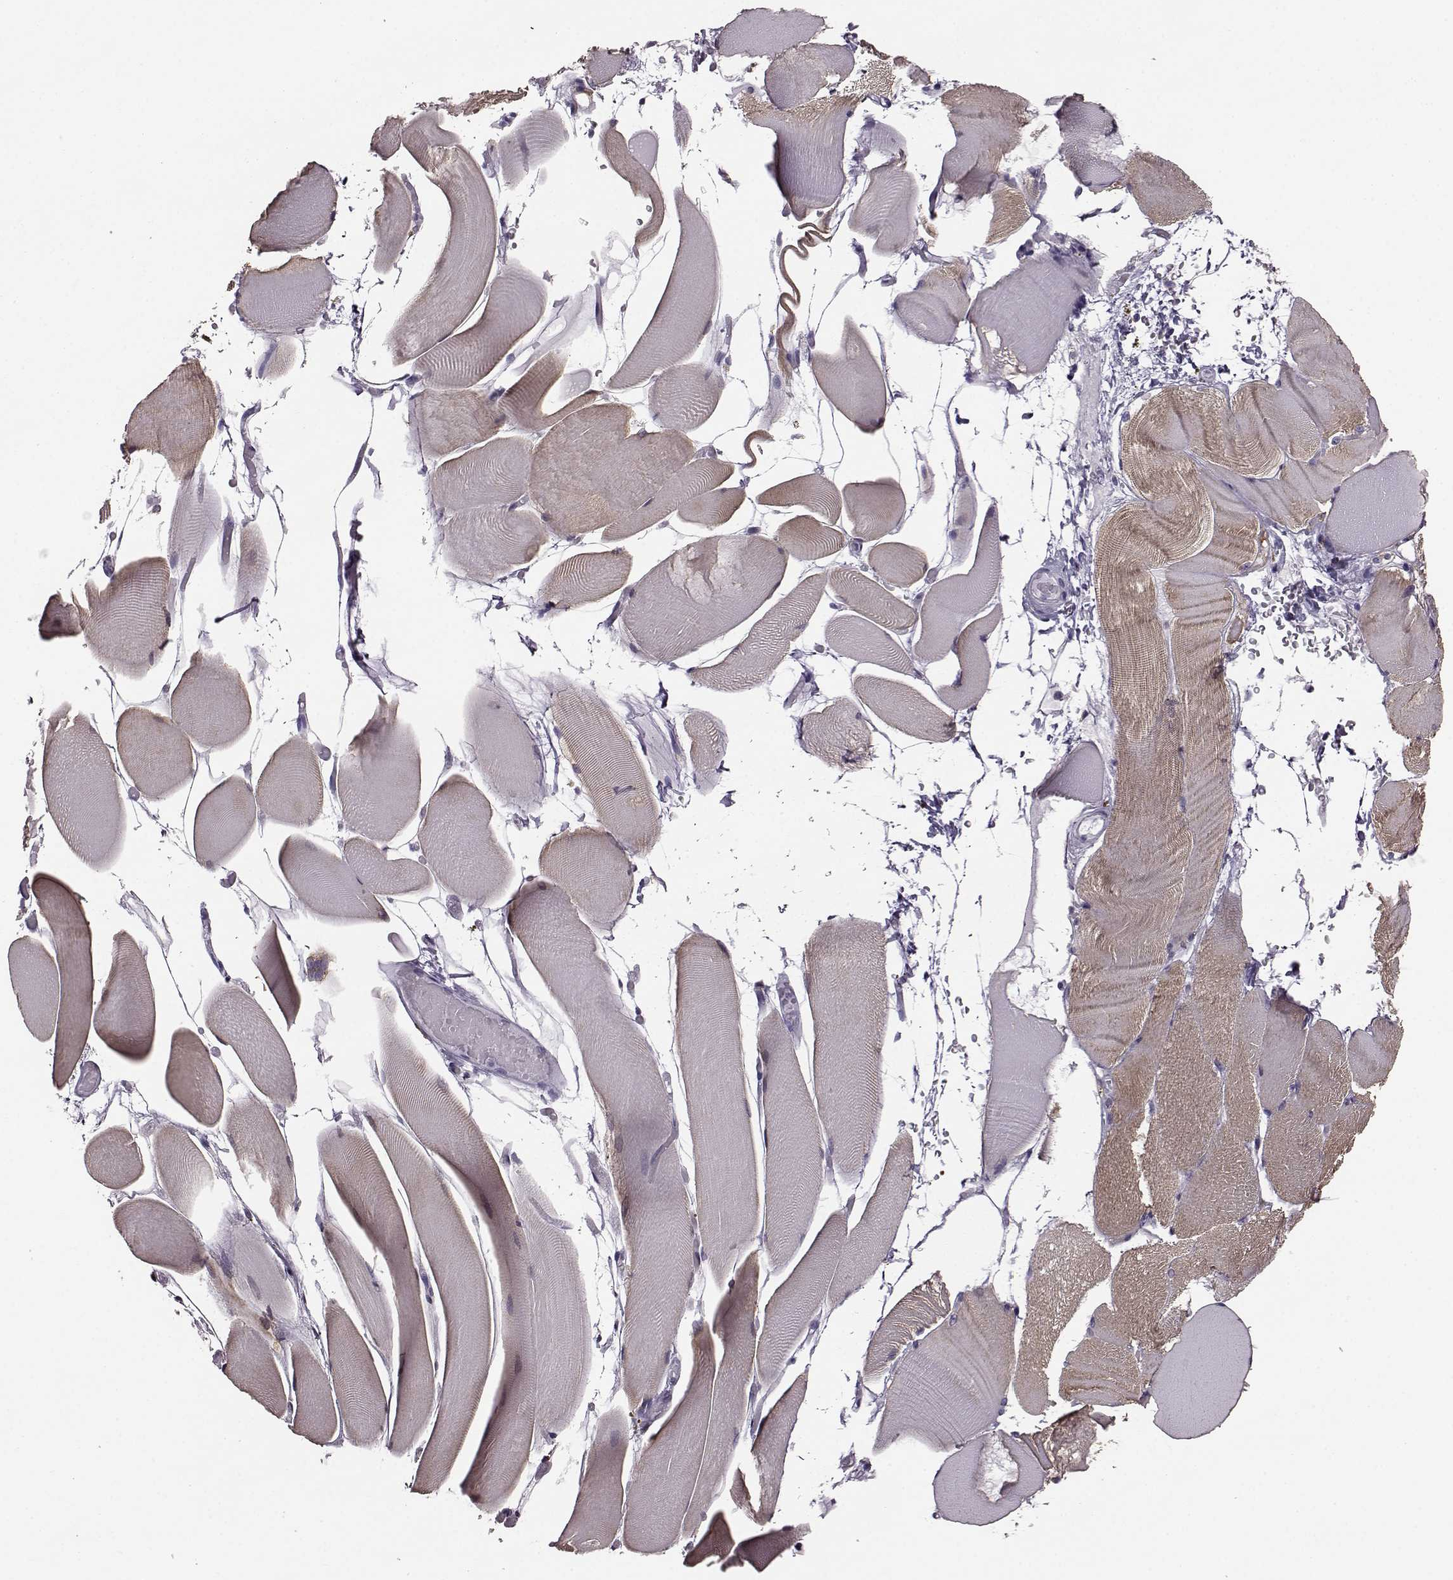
{"staining": {"intensity": "moderate", "quantity": "25%-75%", "location": "cytoplasmic/membranous"}, "tissue": "skeletal muscle", "cell_type": "Myocytes", "image_type": "normal", "snomed": [{"axis": "morphology", "description": "Normal tissue, NOS"}, {"axis": "topography", "description": "Skeletal muscle"}], "caption": "High-power microscopy captured an IHC micrograph of normal skeletal muscle, revealing moderate cytoplasmic/membranous positivity in about 25%-75% of myocytes. The staining is performed using DAB (3,3'-diaminobenzidine) brown chromogen to label protein expression. The nuclei are counter-stained blue using hematoxylin.", "gene": "JSRP1", "patient": {"sex": "female", "age": 37}}